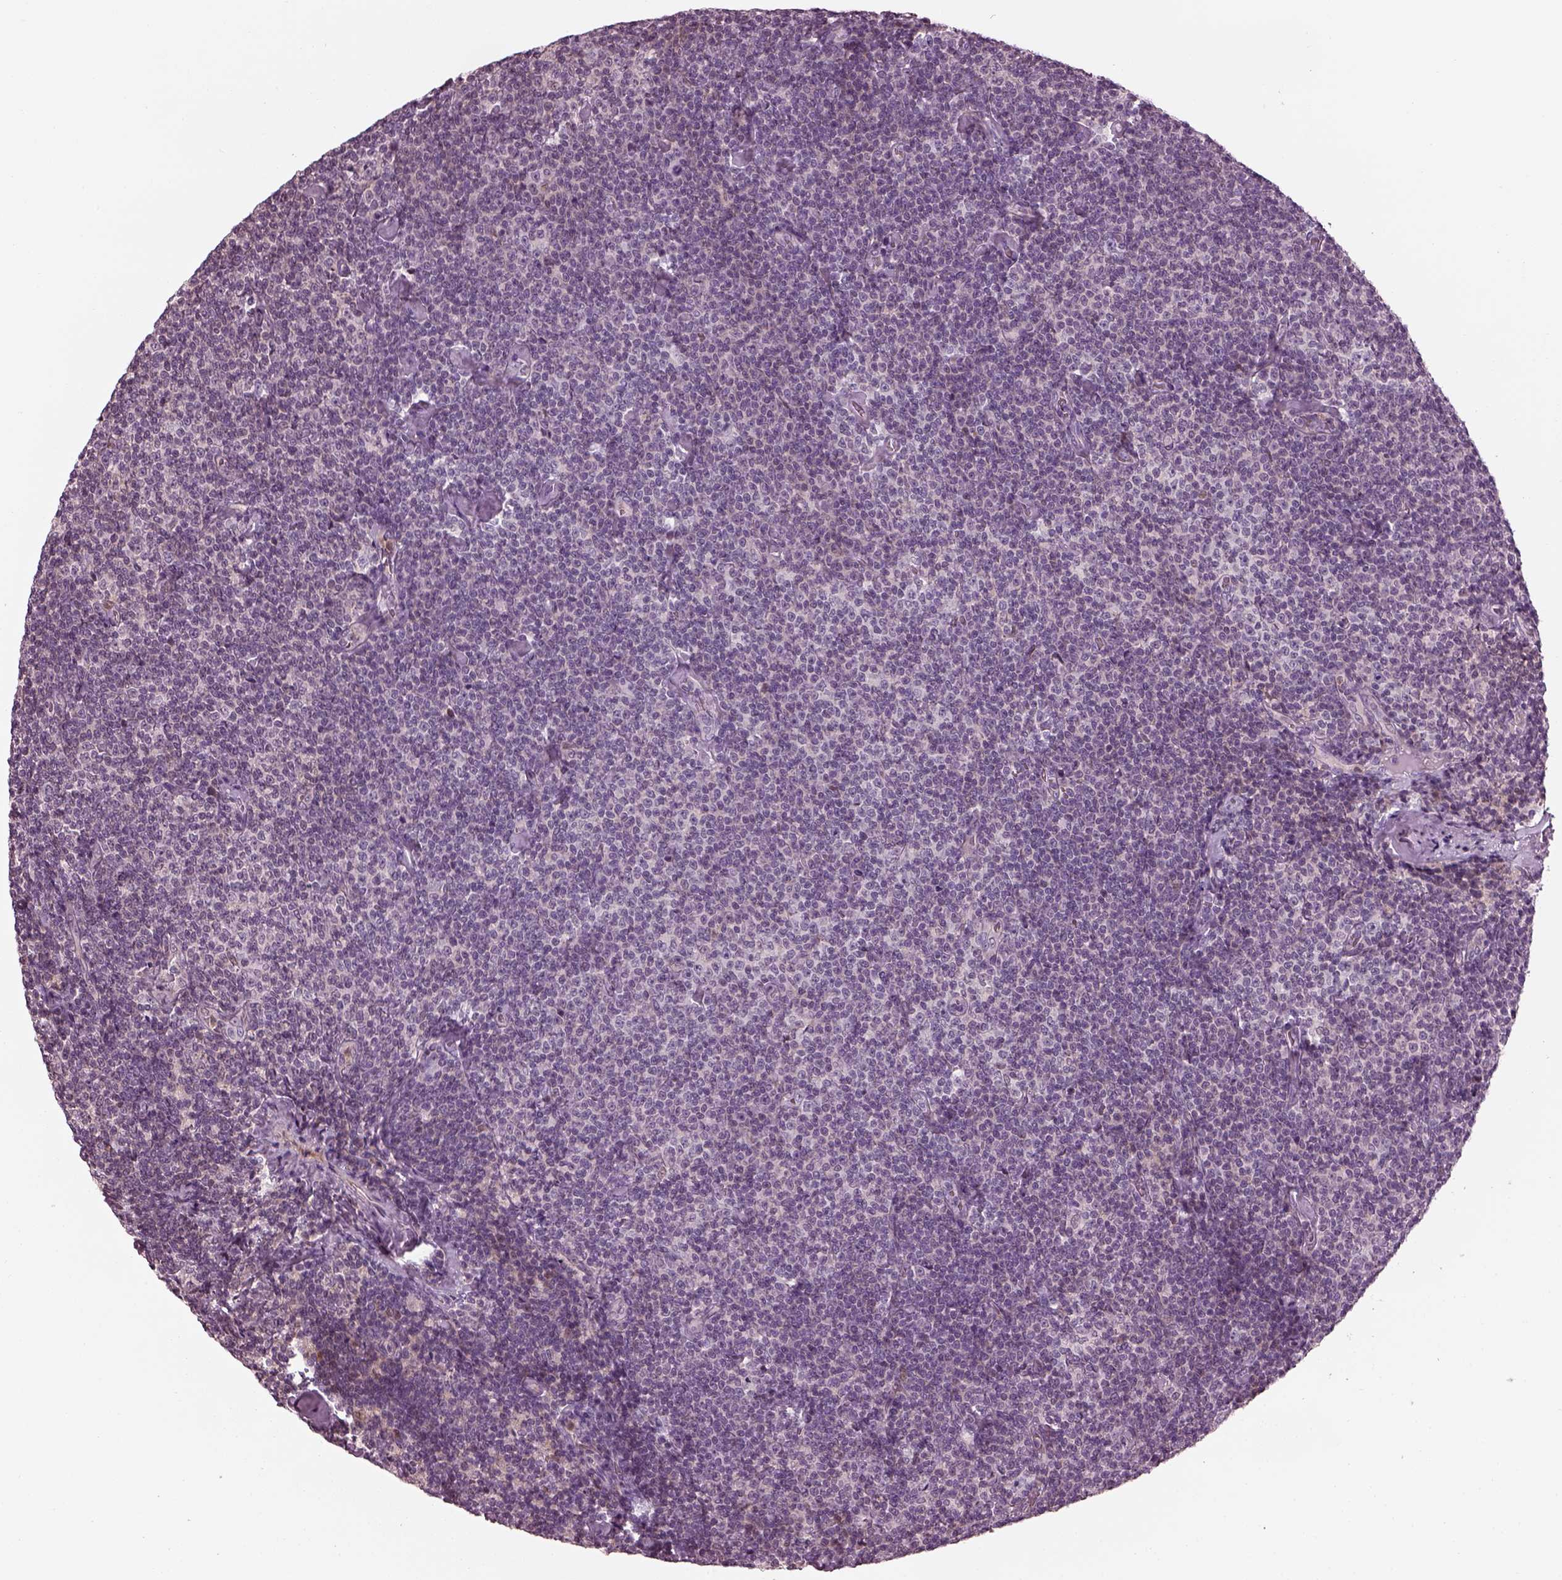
{"staining": {"intensity": "negative", "quantity": "none", "location": "none"}, "tissue": "lymphoma", "cell_type": "Tumor cells", "image_type": "cancer", "snomed": [{"axis": "morphology", "description": "Malignant lymphoma, non-Hodgkin's type, Low grade"}, {"axis": "topography", "description": "Lymph node"}], "caption": "Immunohistochemical staining of lymphoma shows no significant staining in tumor cells. The staining was performed using DAB (3,3'-diaminobenzidine) to visualize the protein expression in brown, while the nuclei were stained in blue with hematoxylin (Magnification: 20x).", "gene": "BFSP1", "patient": {"sex": "male", "age": 81}}